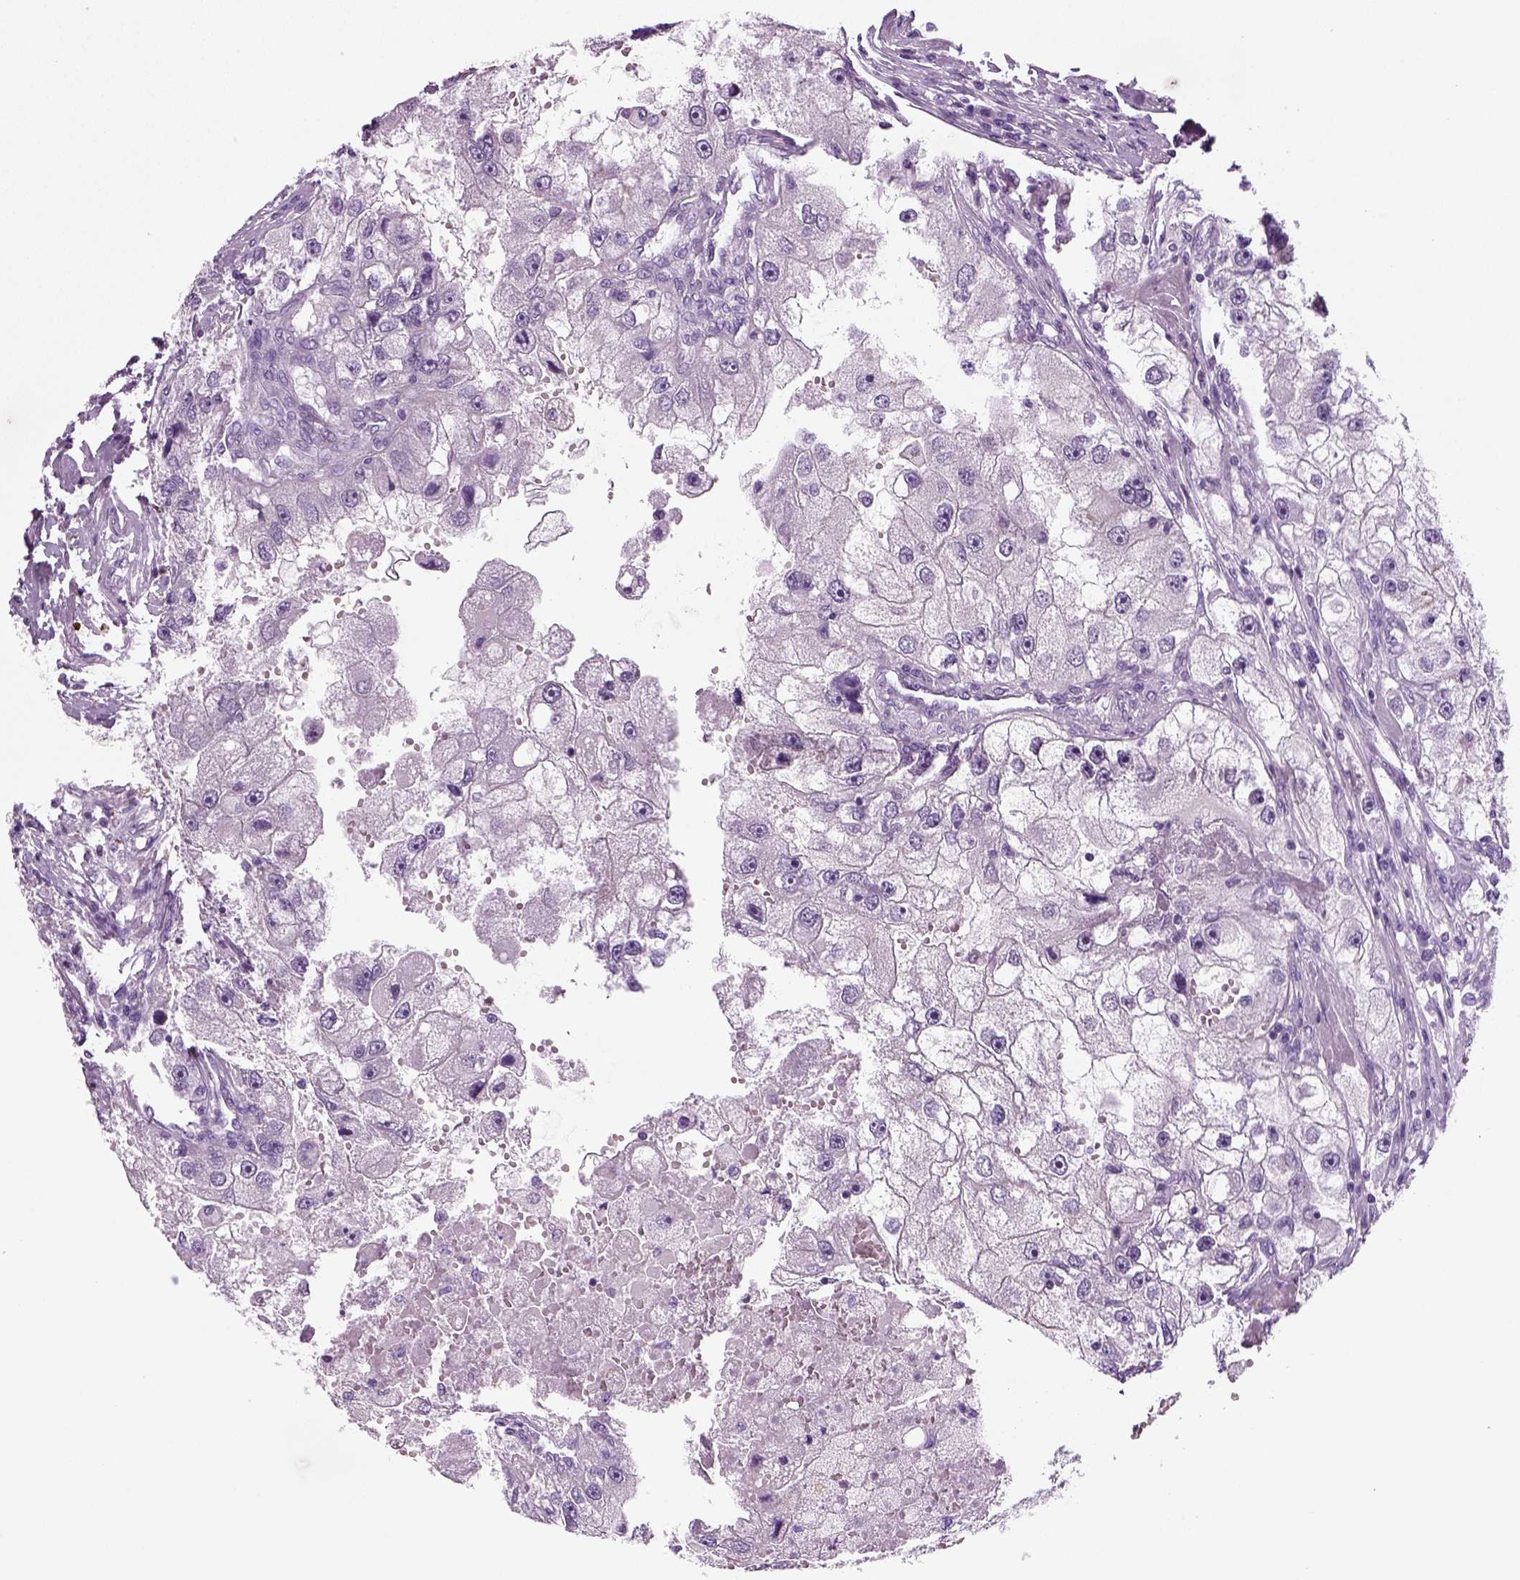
{"staining": {"intensity": "negative", "quantity": "none", "location": "none"}, "tissue": "renal cancer", "cell_type": "Tumor cells", "image_type": "cancer", "snomed": [{"axis": "morphology", "description": "Adenocarcinoma, NOS"}, {"axis": "topography", "description": "Kidney"}], "caption": "Immunohistochemical staining of human renal cancer (adenocarcinoma) reveals no significant expression in tumor cells.", "gene": "SPATA31E1", "patient": {"sex": "male", "age": 63}}